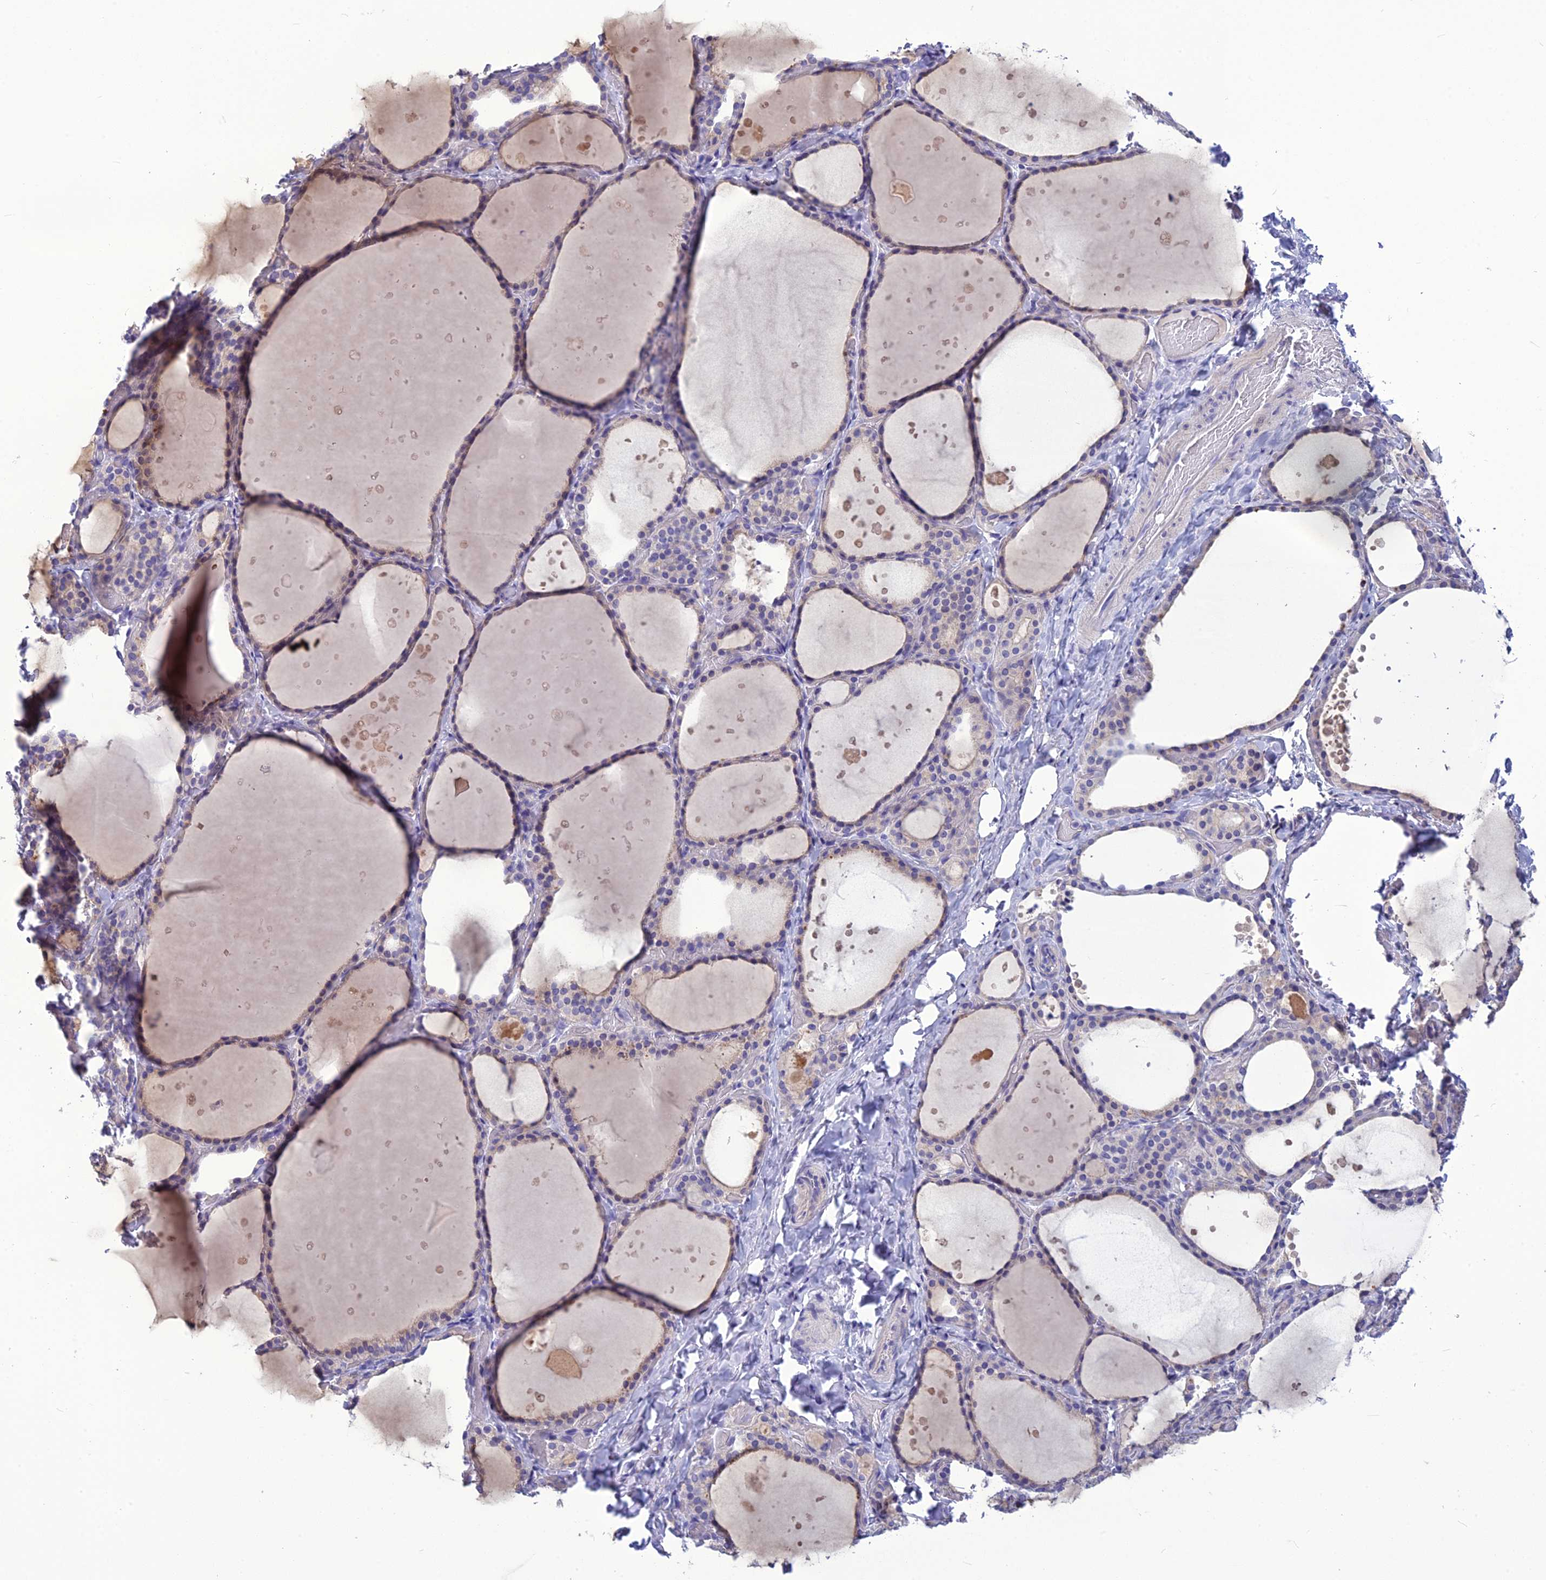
{"staining": {"intensity": "weak", "quantity": "25%-75%", "location": "cytoplasmic/membranous"}, "tissue": "thyroid gland", "cell_type": "Glandular cells", "image_type": "normal", "snomed": [{"axis": "morphology", "description": "Normal tissue, NOS"}, {"axis": "topography", "description": "Thyroid gland"}], "caption": "Unremarkable thyroid gland was stained to show a protein in brown. There is low levels of weak cytoplasmic/membranous staining in approximately 25%-75% of glandular cells. (DAB IHC with brightfield microscopy, high magnification).", "gene": "BBS2", "patient": {"sex": "female", "age": 44}}